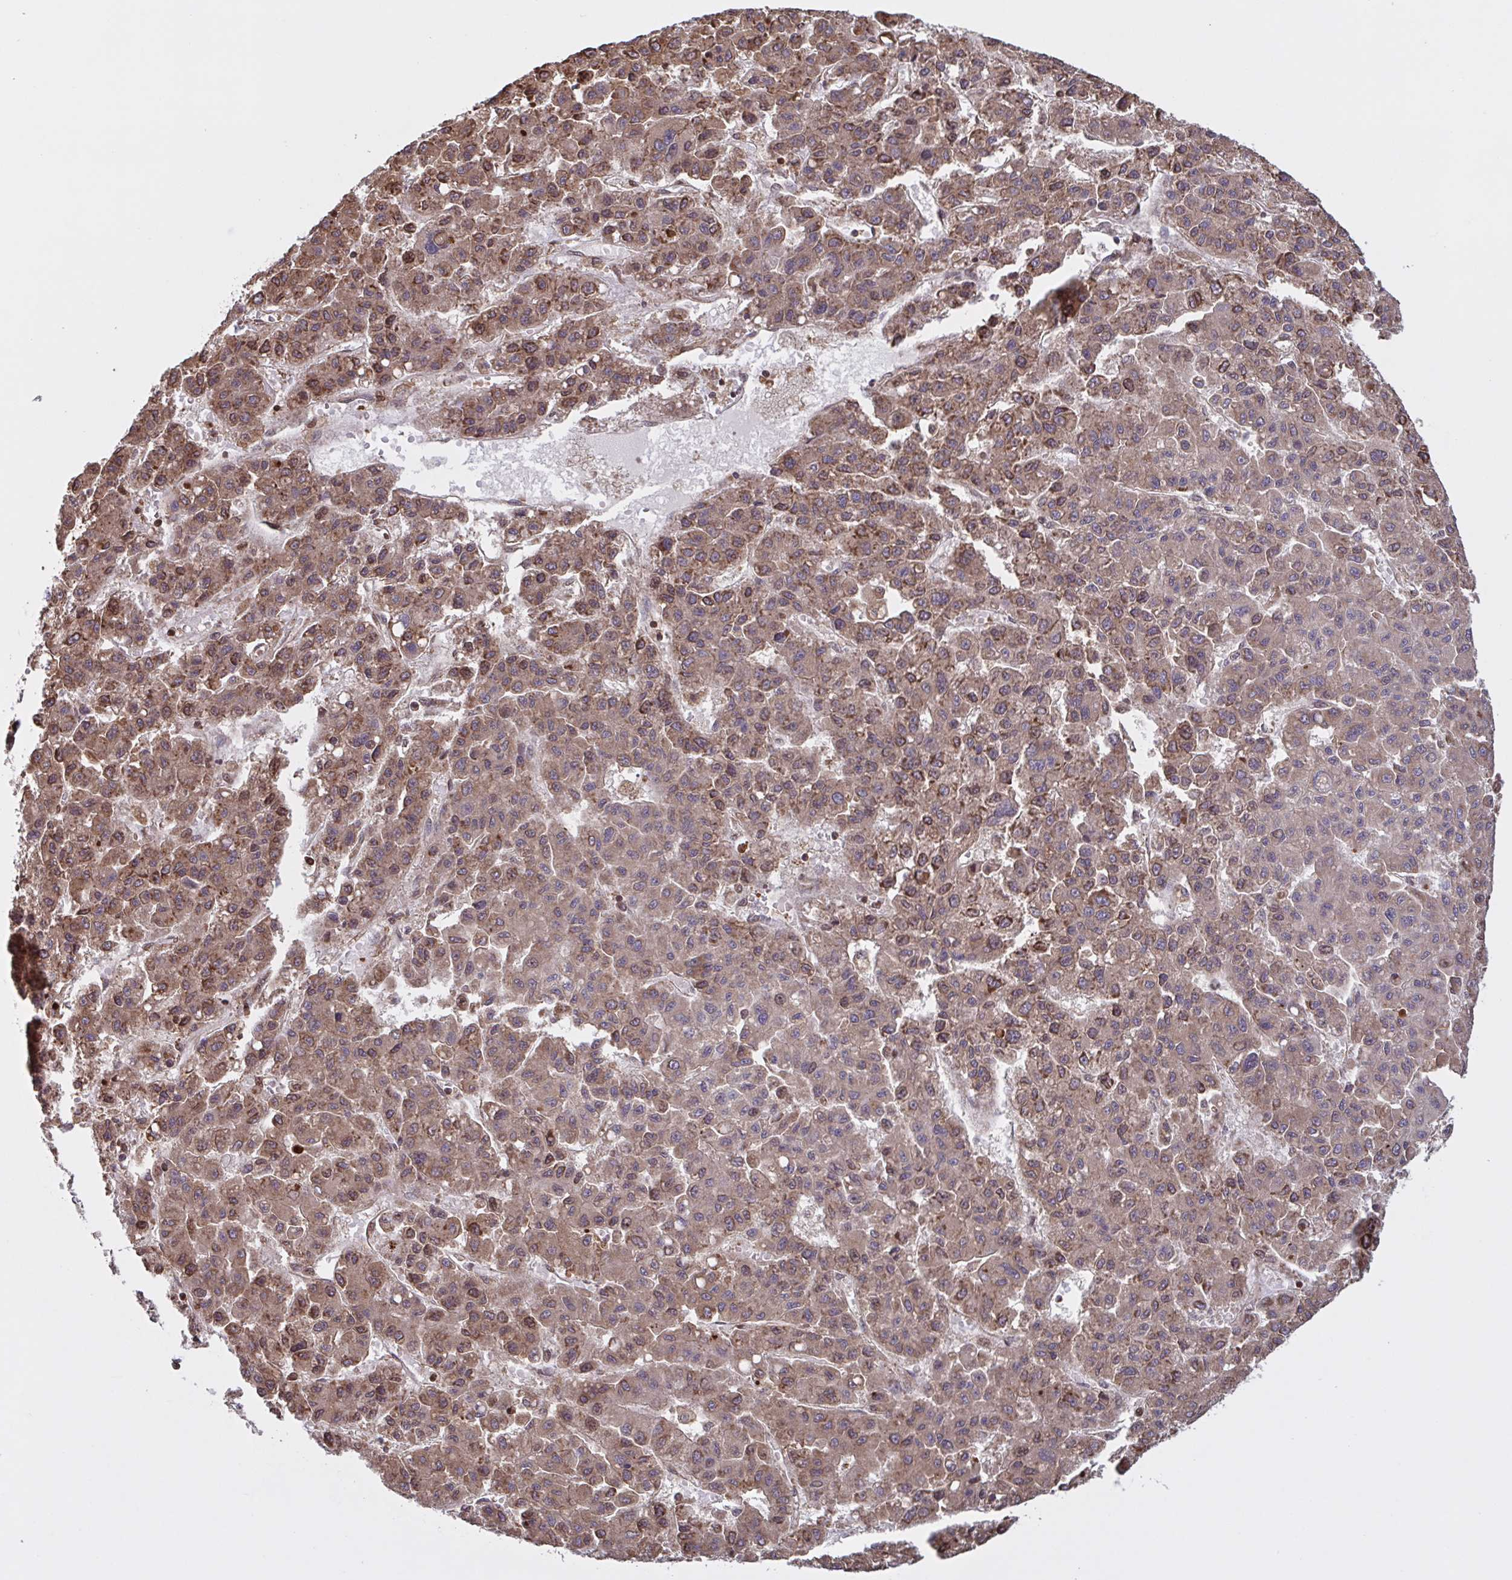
{"staining": {"intensity": "moderate", "quantity": ">75%", "location": "cytoplasmic/membranous"}, "tissue": "liver cancer", "cell_type": "Tumor cells", "image_type": "cancer", "snomed": [{"axis": "morphology", "description": "Carcinoma, Hepatocellular, NOS"}, {"axis": "topography", "description": "Liver"}], "caption": "Human liver hepatocellular carcinoma stained with a brown dye displays moderate cytoplasmic/membranous positive expression in about >75% of tumor cells.", "gene": "SEC63", "patient": {"sex": "male", "age": 70}}